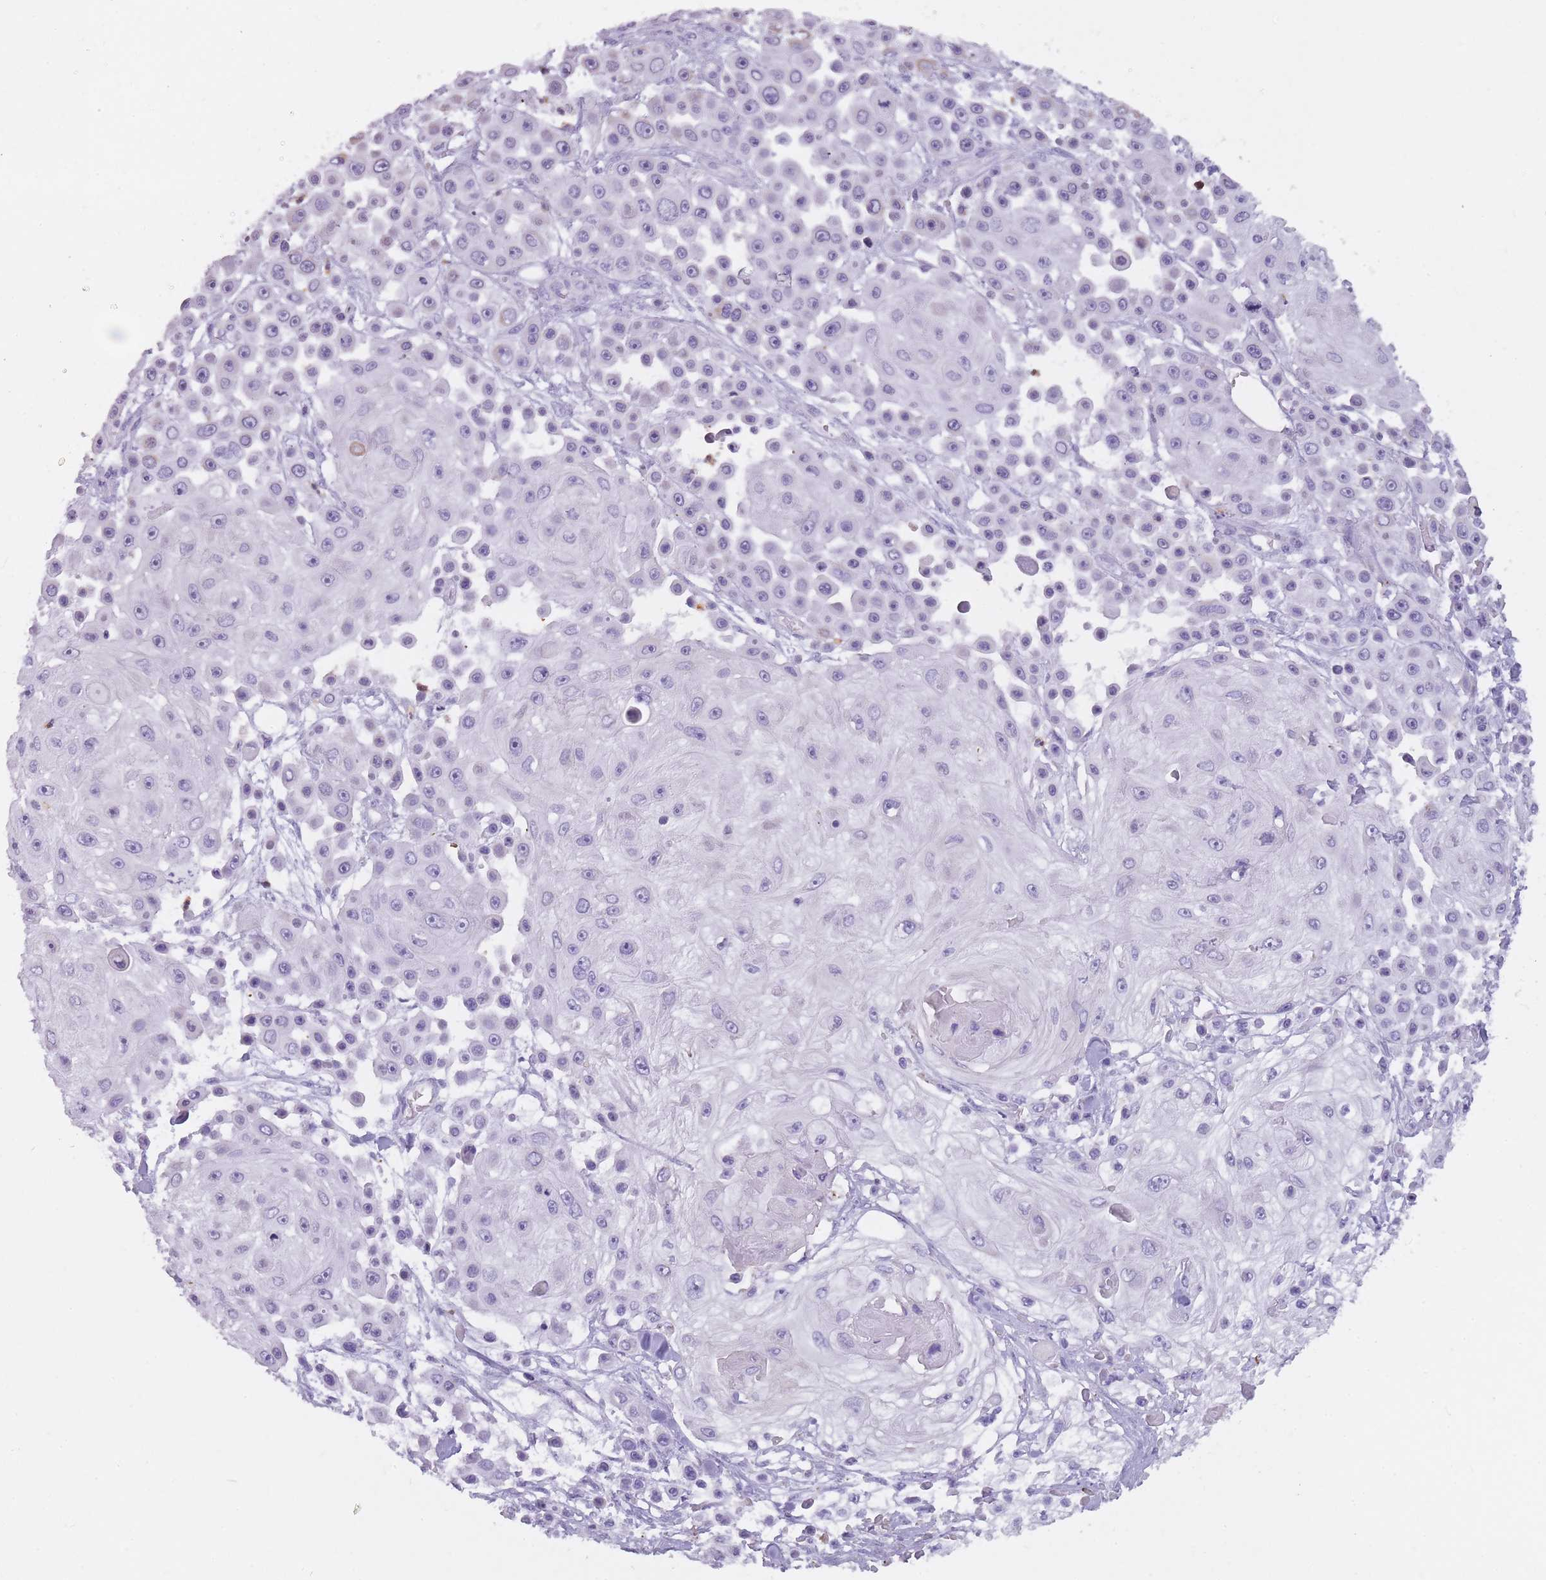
{"staining": {"intensity": "negative", "quantity": "none", "location": "none"}, "tissue": "skin cancer", "cell_type": "Tumor cells", "image_type": "cancer", "snomed": [{"axis": "morphology", "description": "Squamous cell carcinoma, NOS"}, {"axis": "topography", "description": "Skin"}], "caption": "Image shows no significant protein expression in tumor cells of skin cancer.", "gene": "CR1L", "patient": {"sex": "male", "age": 67}}